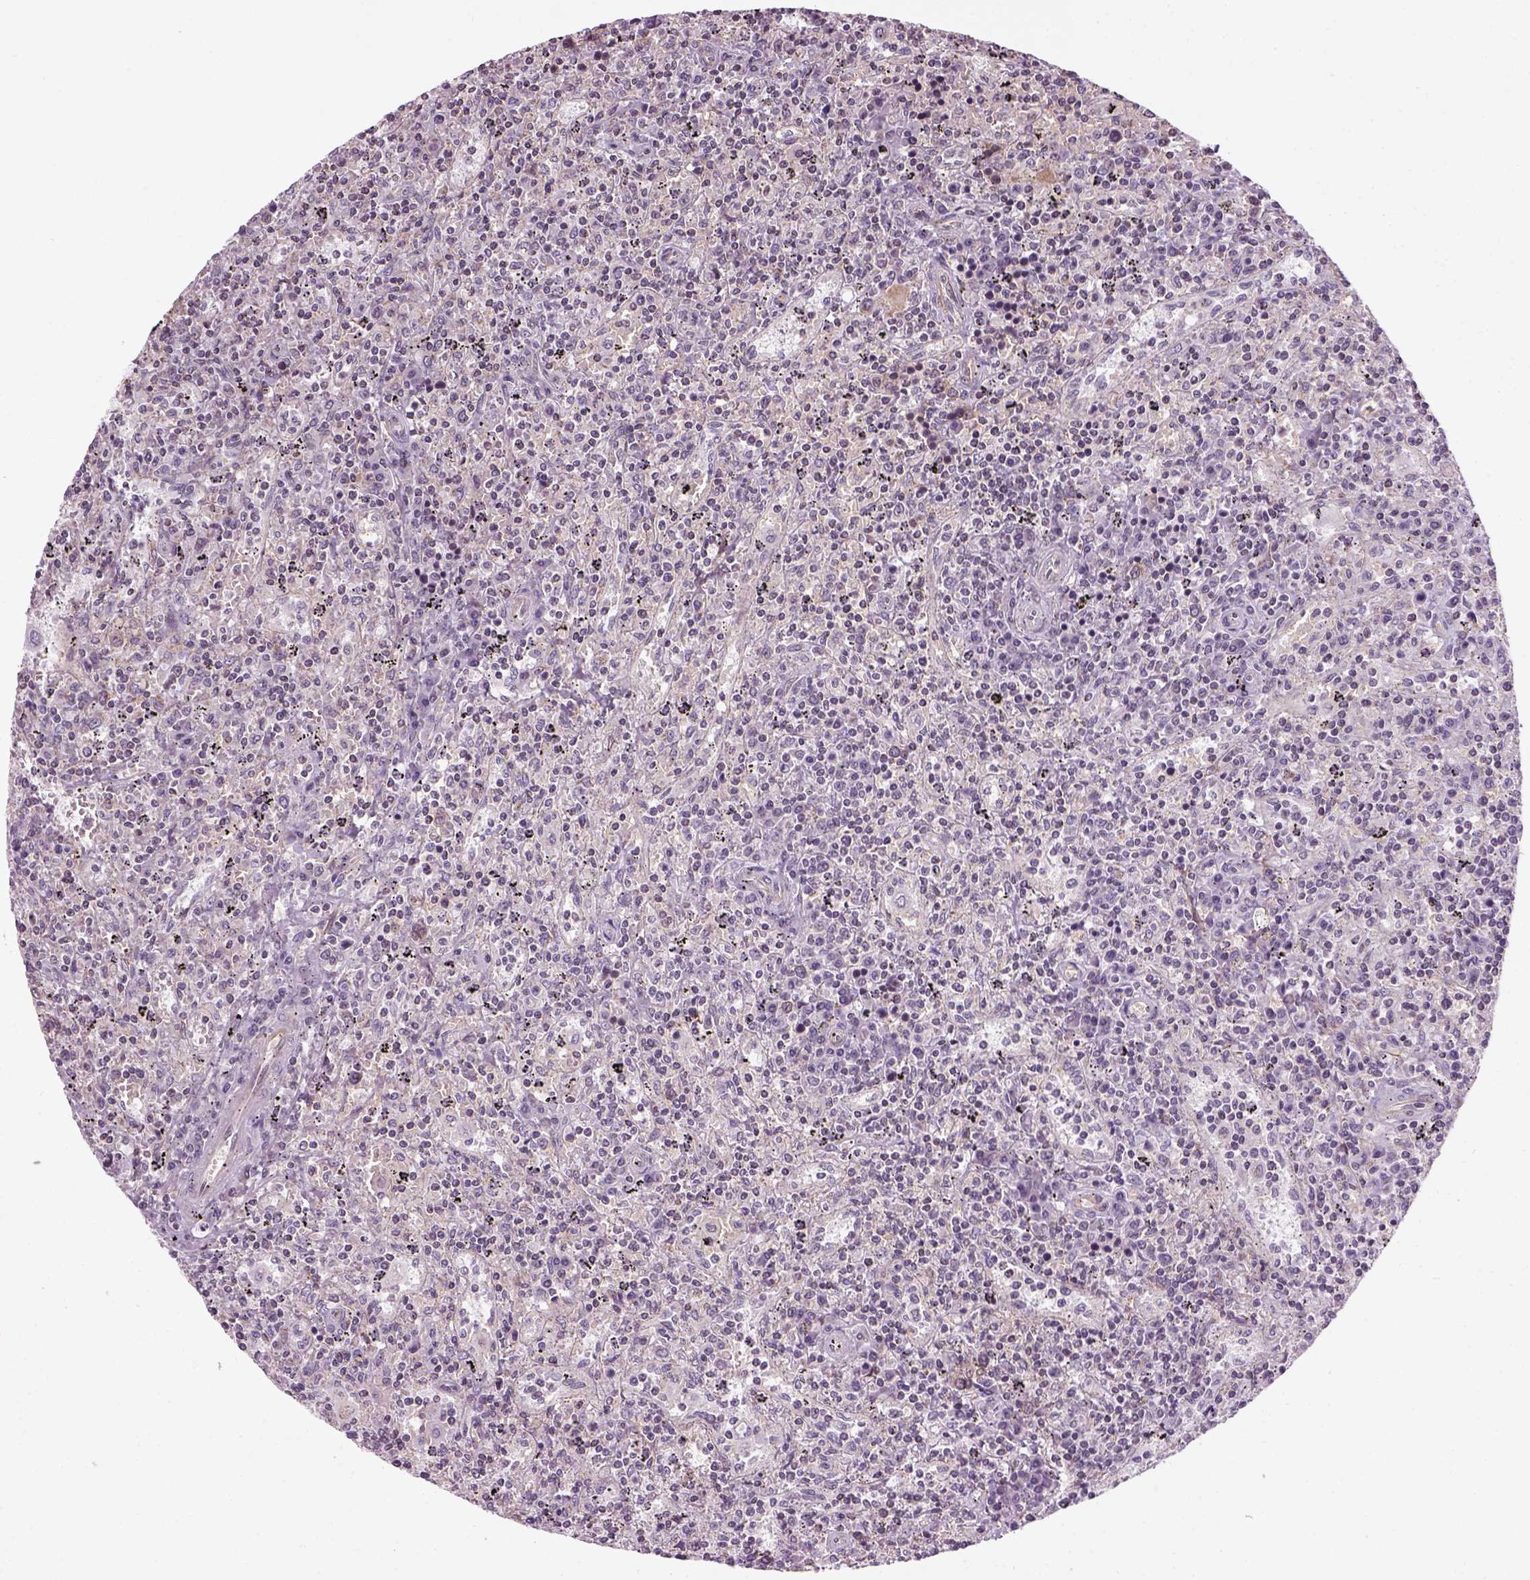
{"staining": {"intensity": "negative", "quantity": "none", "location": "none"}, "tissue": "lymphoma", "cell_type": "Tumor cells", "image_type": "cancer", "snomed": [{"axis": "morphology", "description": "Malignant lymphoma, non-Hodgkin's type, Low grade"}, {"axis": "topography", "description": "Spleen"}], "caption": "This is an immunohistochemistry (IHC) micrograph of malignant lymphoma, non-Hodgkin's type (low-grade). There is no staining in tumor cells.", "gene": "XK", "patient": {"sex": "male", "age": 62}}